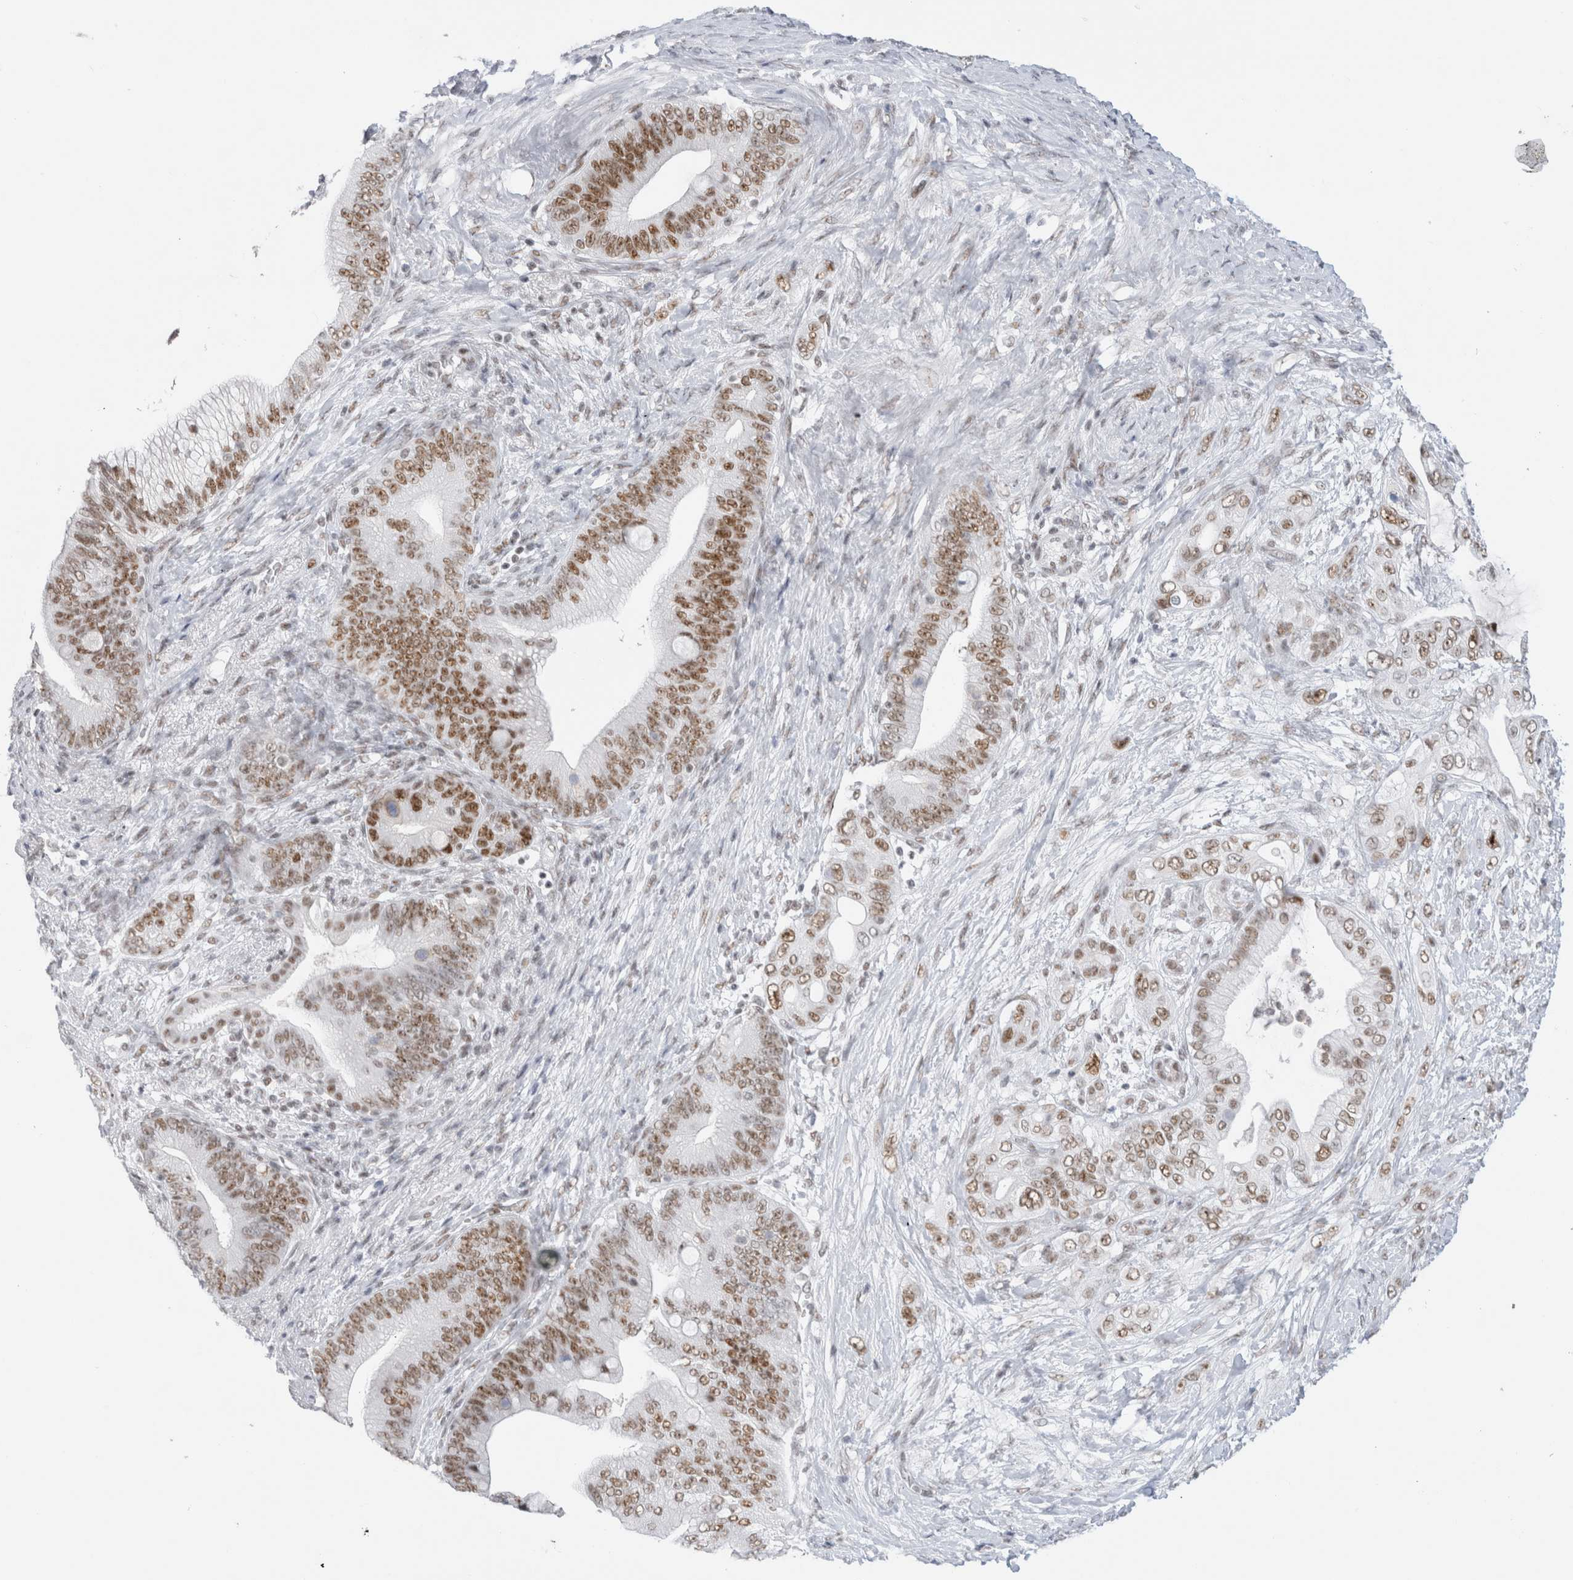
{"staining": {"intensity": "moderate", "quantity": ">75%", "location": "nuclear"}, "tissue": "pancreatic cancer", "cell_type": "Tumor cells", "image_type": "cancer", "snomed": [{"axis": "morphology", "description": "Adenocarcinoma, NOS"}, {"axis": "topography", "description": "Pancreas"}], "caption": "Moderate nuclear expression is seen in about >75% of tumor cells in pancreatic adenocarcinoma. The staining was performed using DAB (3,3'-diaminobenzidine) to visualize the protein expression in brown, while the nuclei were stained in blue with hematoxylin (Magnification: 20x).", "gene": "COPS7A", "patient": {"sex": "male", "age": 53}}